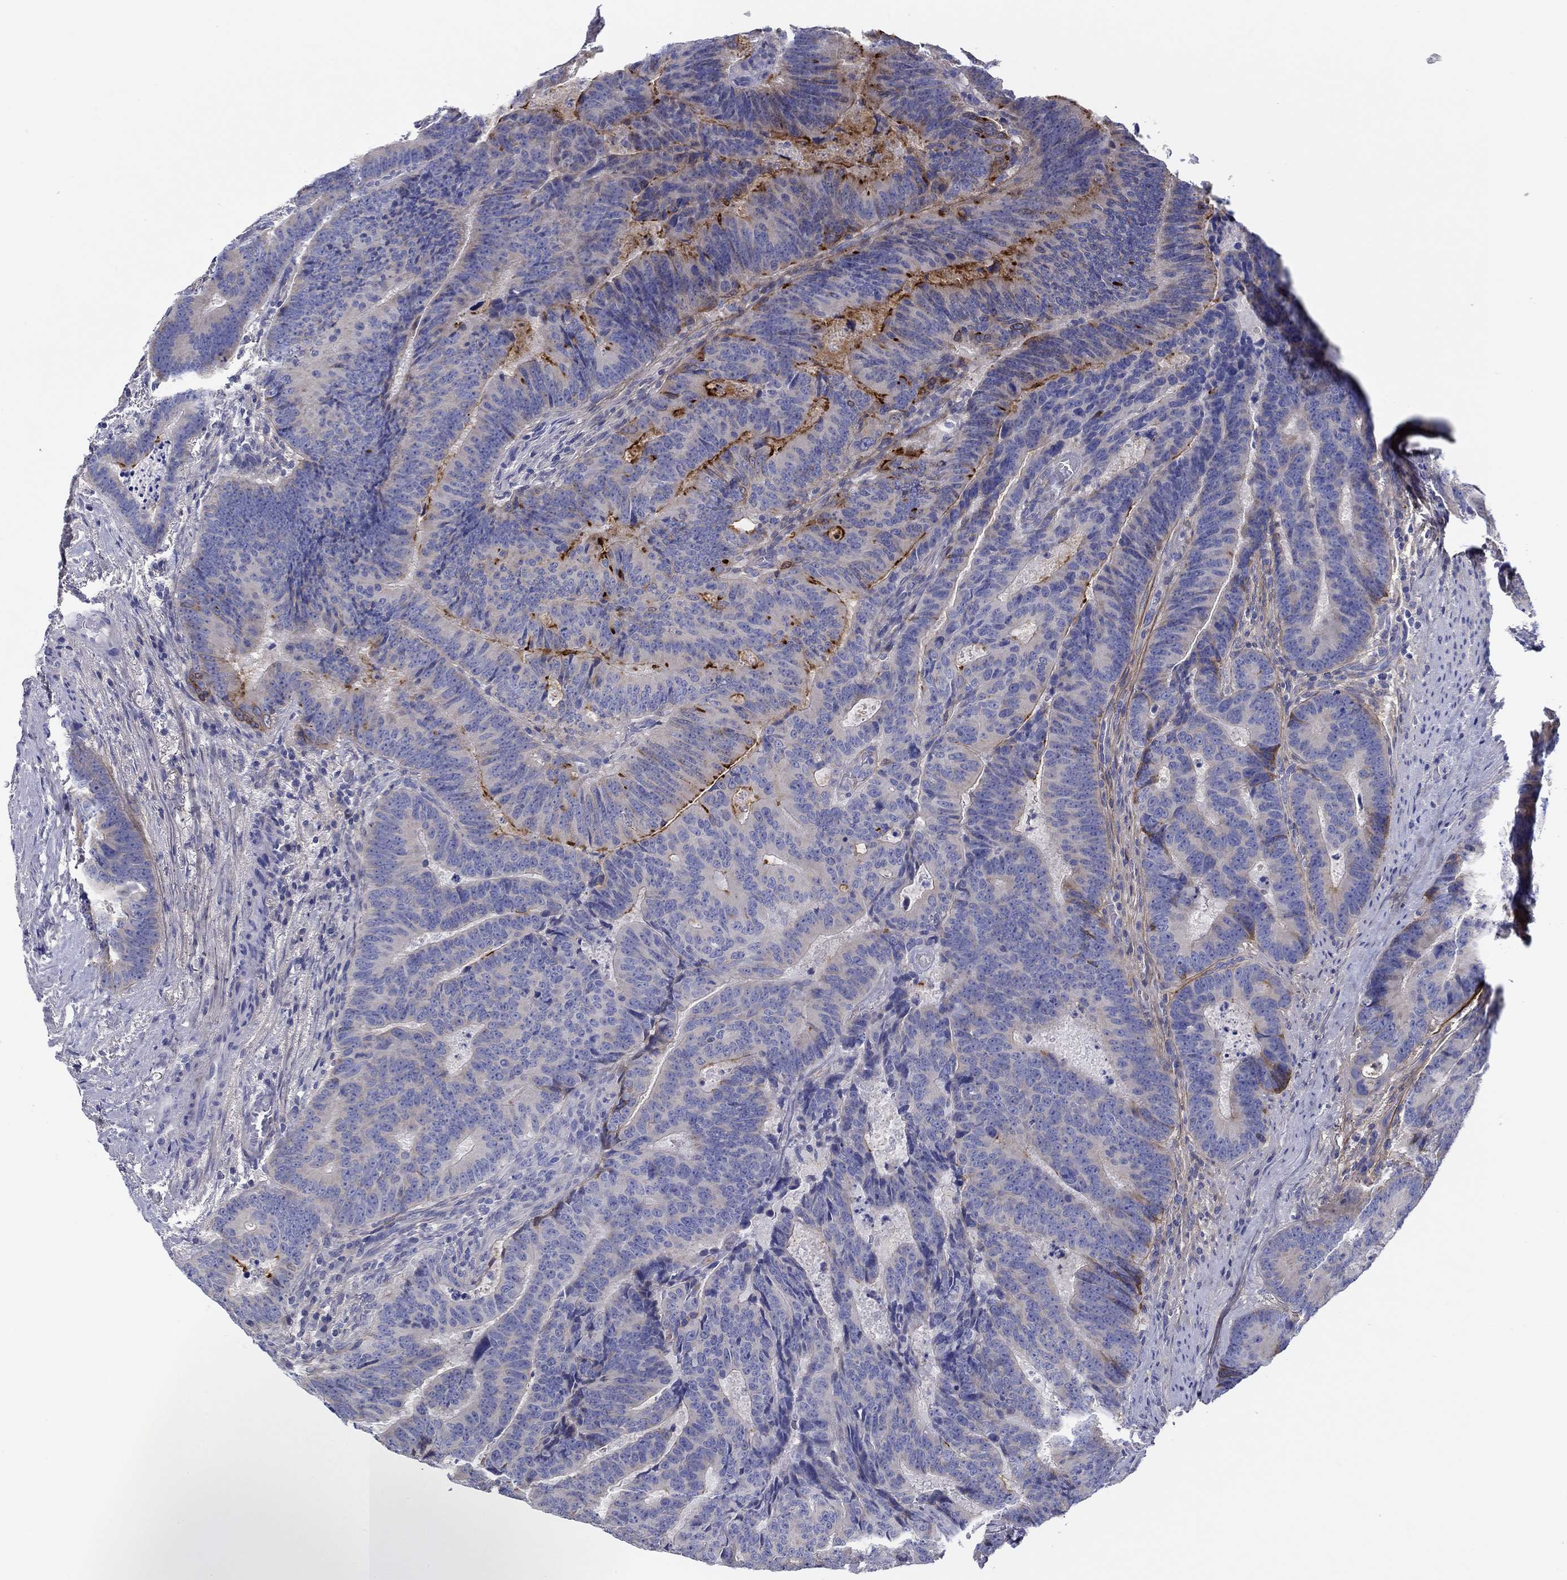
{"staining": {"intensity": "negative", "quantity": "none", "location": "none"}, "tissue": "colorectal cancer", "cell_type": "Tumor cells", "image_type": "cancer", "snomed": [{"axis": "morphology", "description": "Adenocarcinoma, NOS"}, {"axis": "topography", "description": "Colon"}], "caption": "This is an immunohistochemistry micrograph of human adenocarcinoma (colorectal). There is no expression in tumor cells.", "gene": "HAPLN4", "patient": {"sex": "female", "age": 82}}